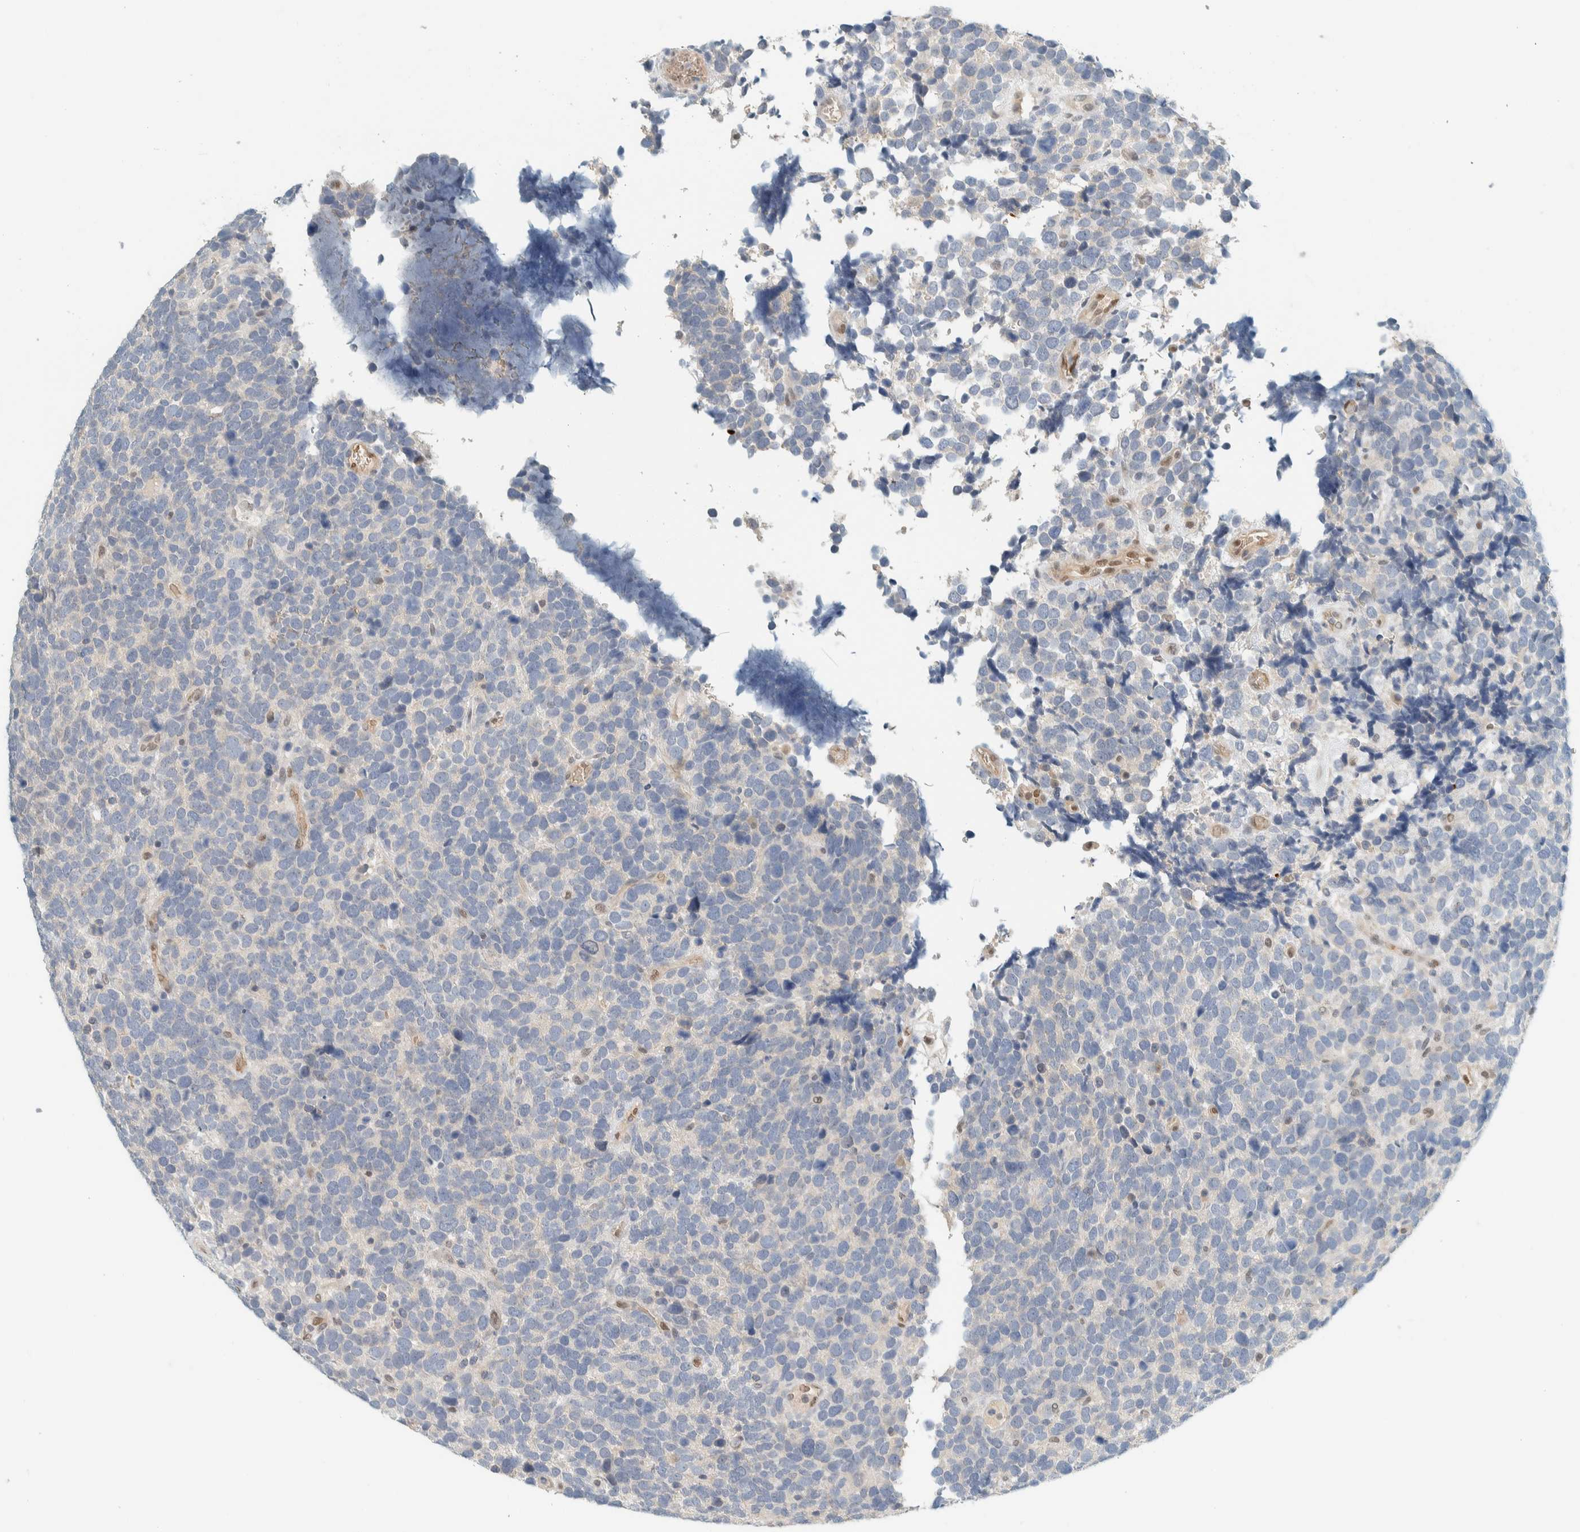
{"staining": {"intensity": "negative", "quantity": "none", "location": "none"}, "tissue": "urothelial cancer", "cell_type": "Tumor cells", "image_type": "cancer", "snomed": [{"axis": "morphology", "description": "Urothelial carcinoma, High grade"}, {"axis": "topography", "description": "Urinary bladder"}], "caption": "Tumor cells show no significant protein expression in high-grade urothelial carcinoma.", "gene": "TSTD2", "patient": {"sex": "female", "age": 82}}